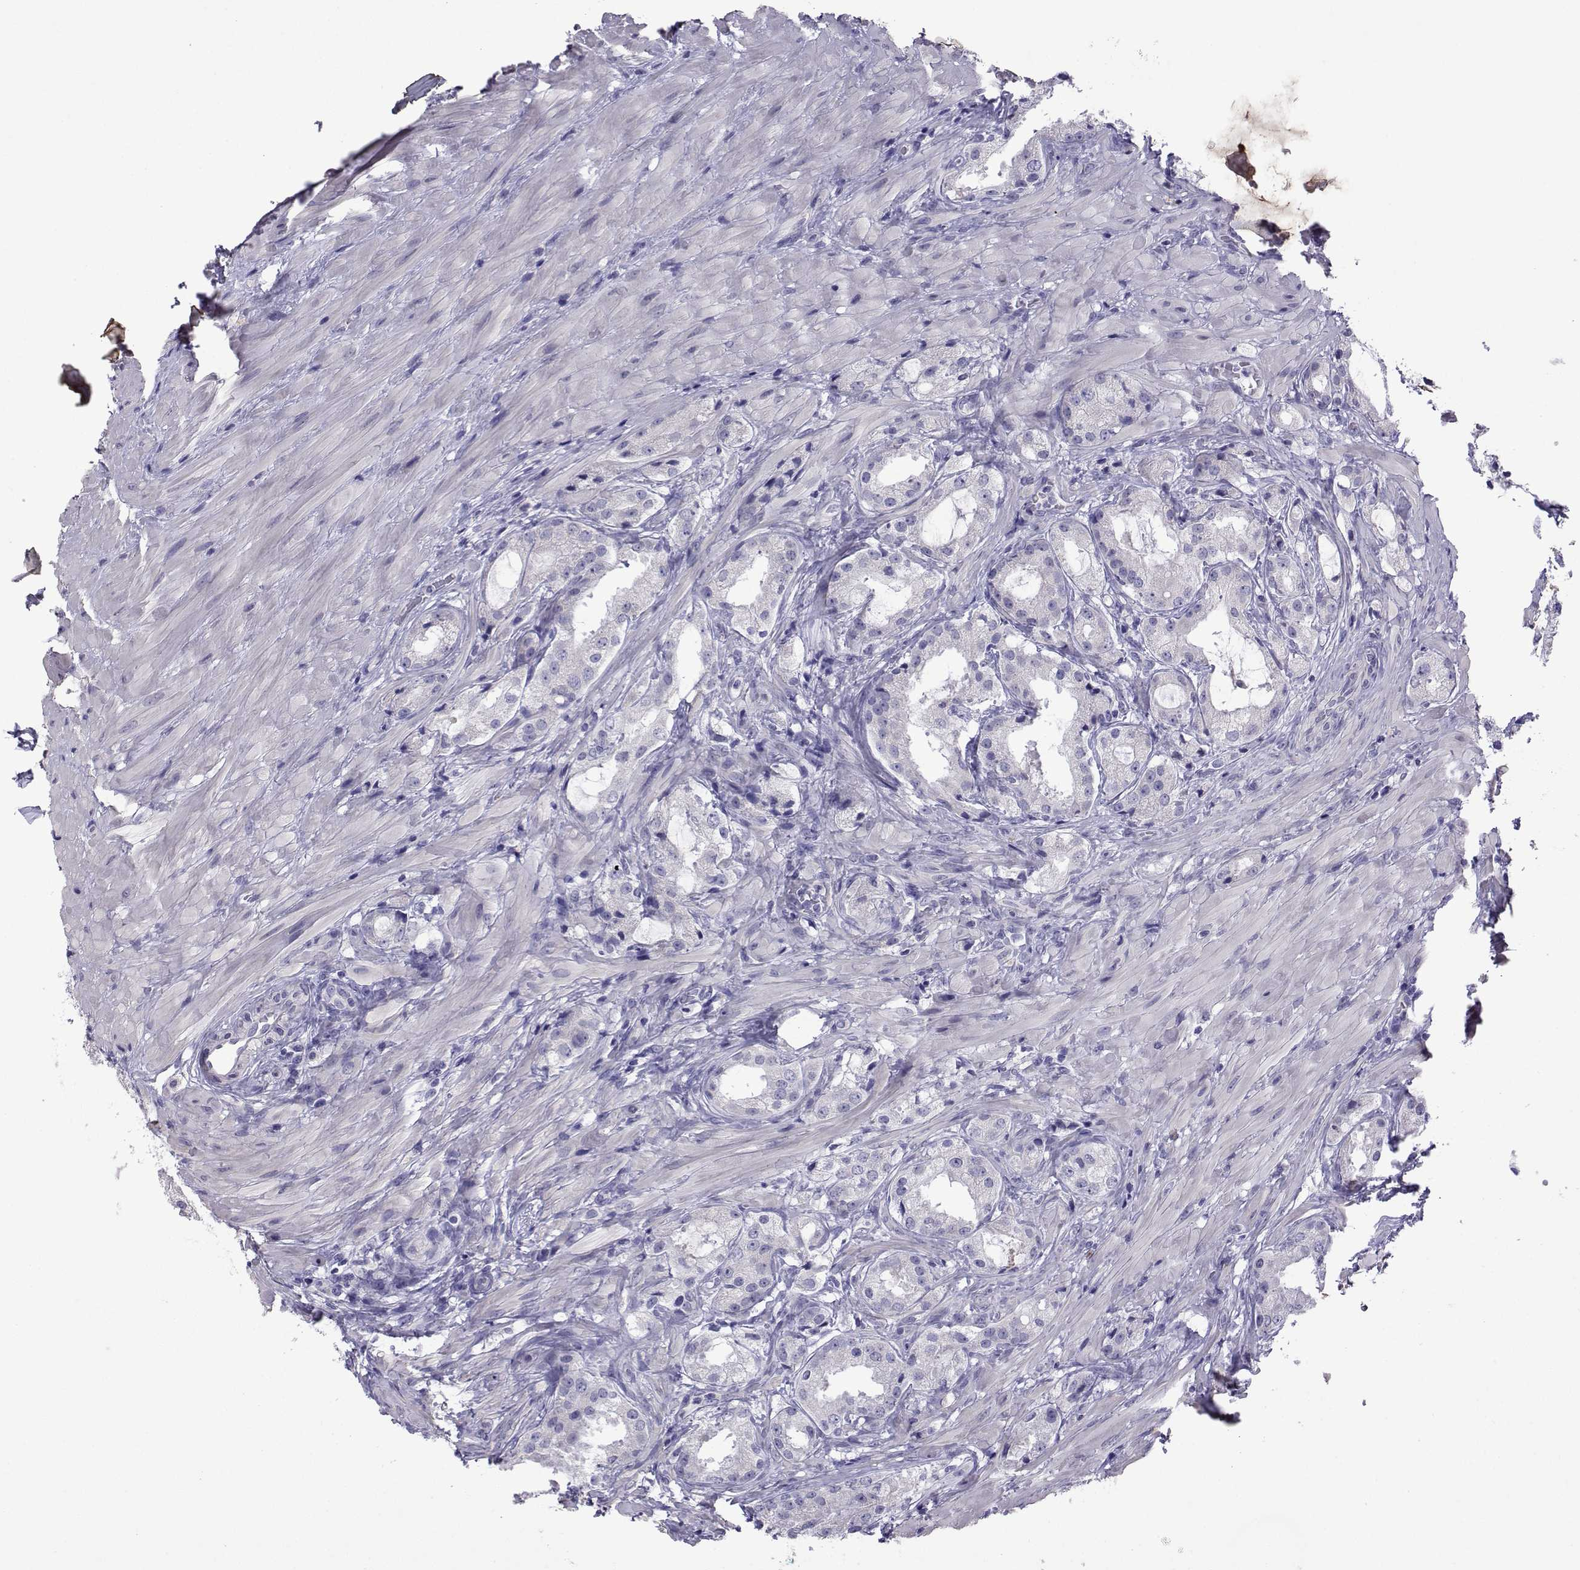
{"staining": {"intensity": "negative", "quantity": "none", "location": "none"}, "tissue": "prostate cancer", "cell_type": "Tumor cells", "image_type": "cancer", "snomed": [{"axis": "morphology", "description": "Adenocarcinoma, NOS"}, {"axis": "morphology", "description": "Adenocarcinoma, High grade"}, {"axis": "topography", "description": "Prostate"}], "caption": "This micrograph is of adenocarcinoma (high-grade) (prostate) stained with immunohistochemistry to label a protein in brown with the nuclei are counter-stained blue. There is no expression in tumor cells.", "gene": "CFAP70", "patient": {"sex": "male", "age": 64}}